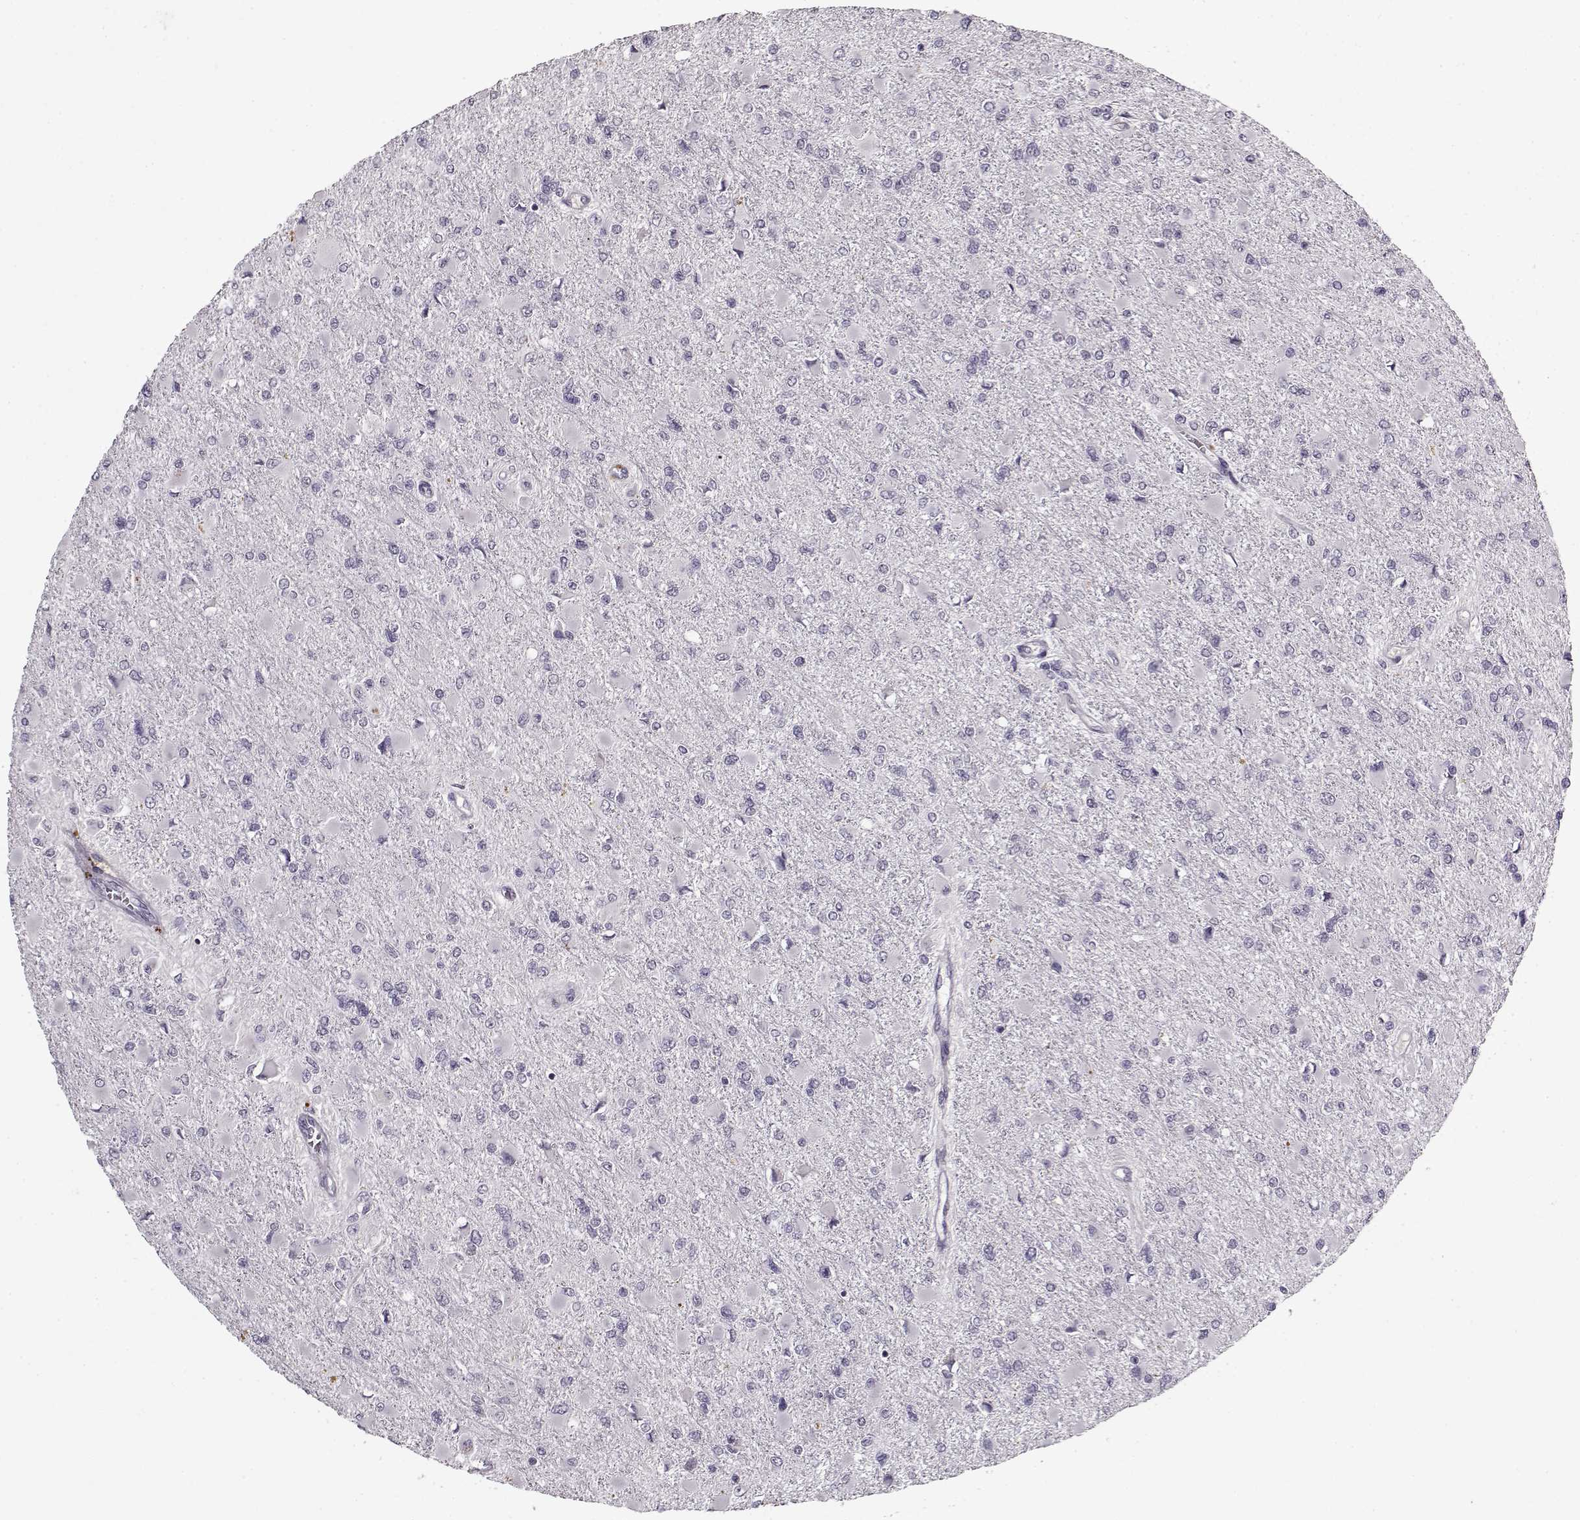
{"staining": {"intensity": "negative", "quantity": "none", "location": "none"}, "tissue": "glioma", "cell_type": "Tumor cells", "image_type": "cancer", "snomed": [{"axis": "morphology", "description": "Glioma, malignant, High grade"}, {"axis": "topography", "description": "Cerebral cortex"}], "caption": "Protein analysis of glioma shows no significant staining in tumor cells.", "gene": "LUM", "patient": {"sex": "female", "age": 36}}